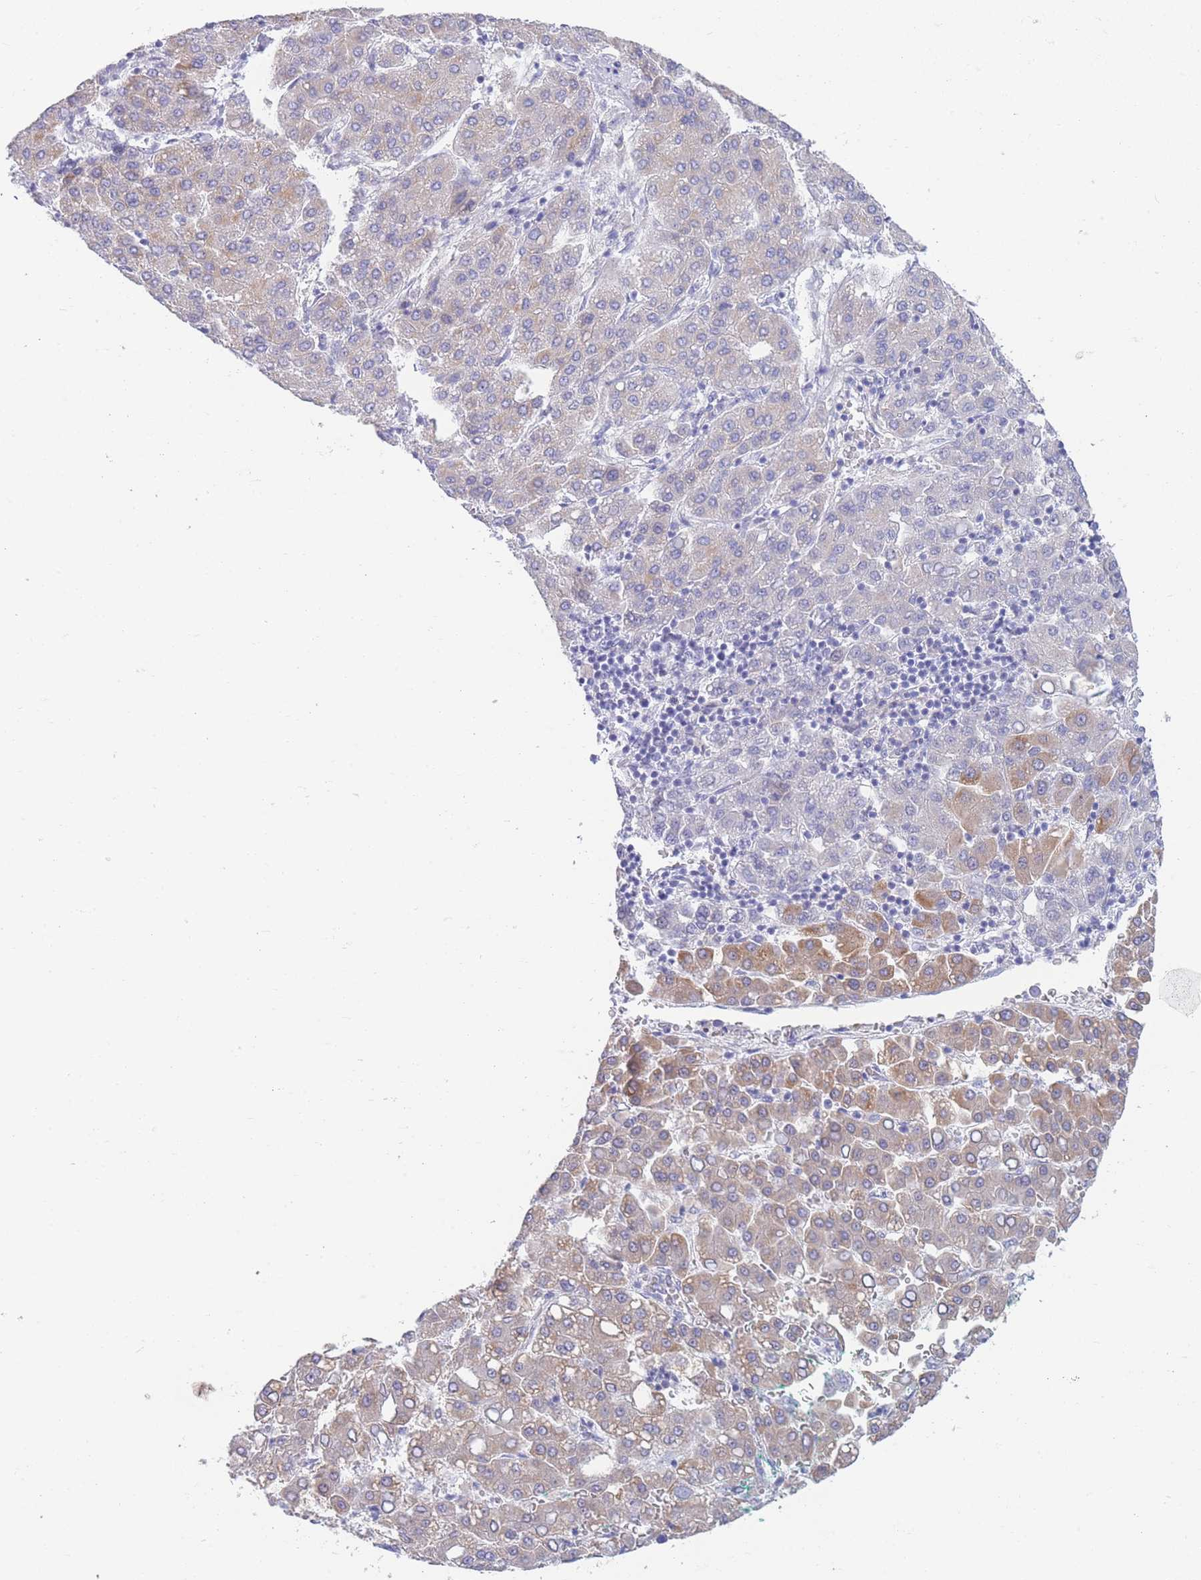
{"staining": {"intensity": "moderate", "quantity": "<25%", "location": "cytoplasmic/membranous"}, "tissue": "liver cancer", "cell_type": "Tumor cells", "image_type": "cancer", "snomed": [{"axis": "morphology", "description": "Carcinoma, Hepatocellular, NOS"}, {"axis": "topography", "description": "Liver"}], "caption": "Immunohistochemical staining of human hepatocellular carcinoma (liver) demonstrates moderate cytoplasmic/membranous protein positivity in about <25% of tumor cells.", "gene": "LRRC37A", "patient": {"sex": "male", "age": 65}}